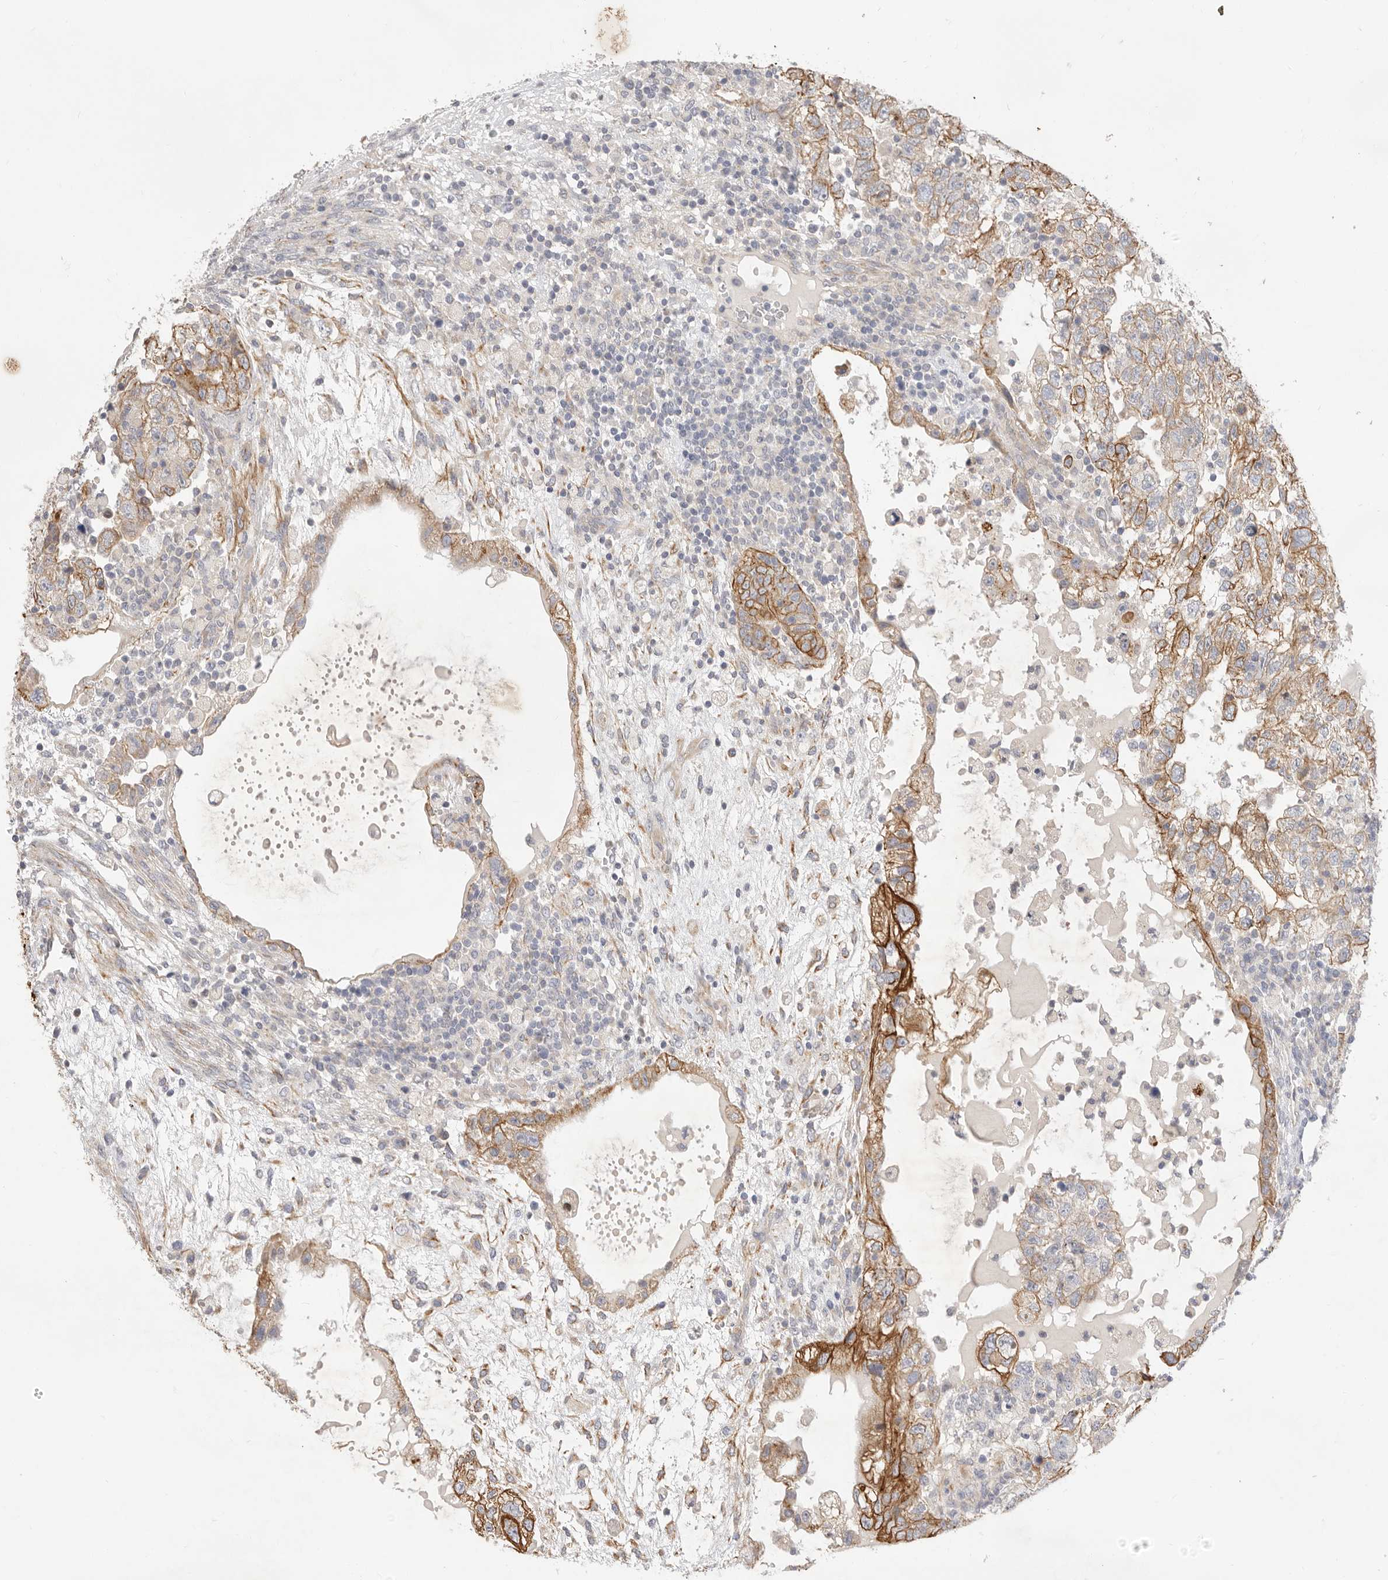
{"staining": {"intensity": "strong", "quantity": ">75%", "location": "cytoplasmic/membranous"}, "tissue": "testis cancer", "cell_type": "Tumor cells", "image_type": "cancer", "snomed": [{"axis": "morphology", "description": "Carcinoma, Embryonal, NOS"}, {"axis": "topography", "description": "Testis"}], "caption": "This is an image of immunohistochemistry (IHC) staining of testis cancer, which shows strong staining in the cytoplasmic/membranous of tumor cells.", "gene": "USH1C", "patient": {"sex": "male", "age": 36}}